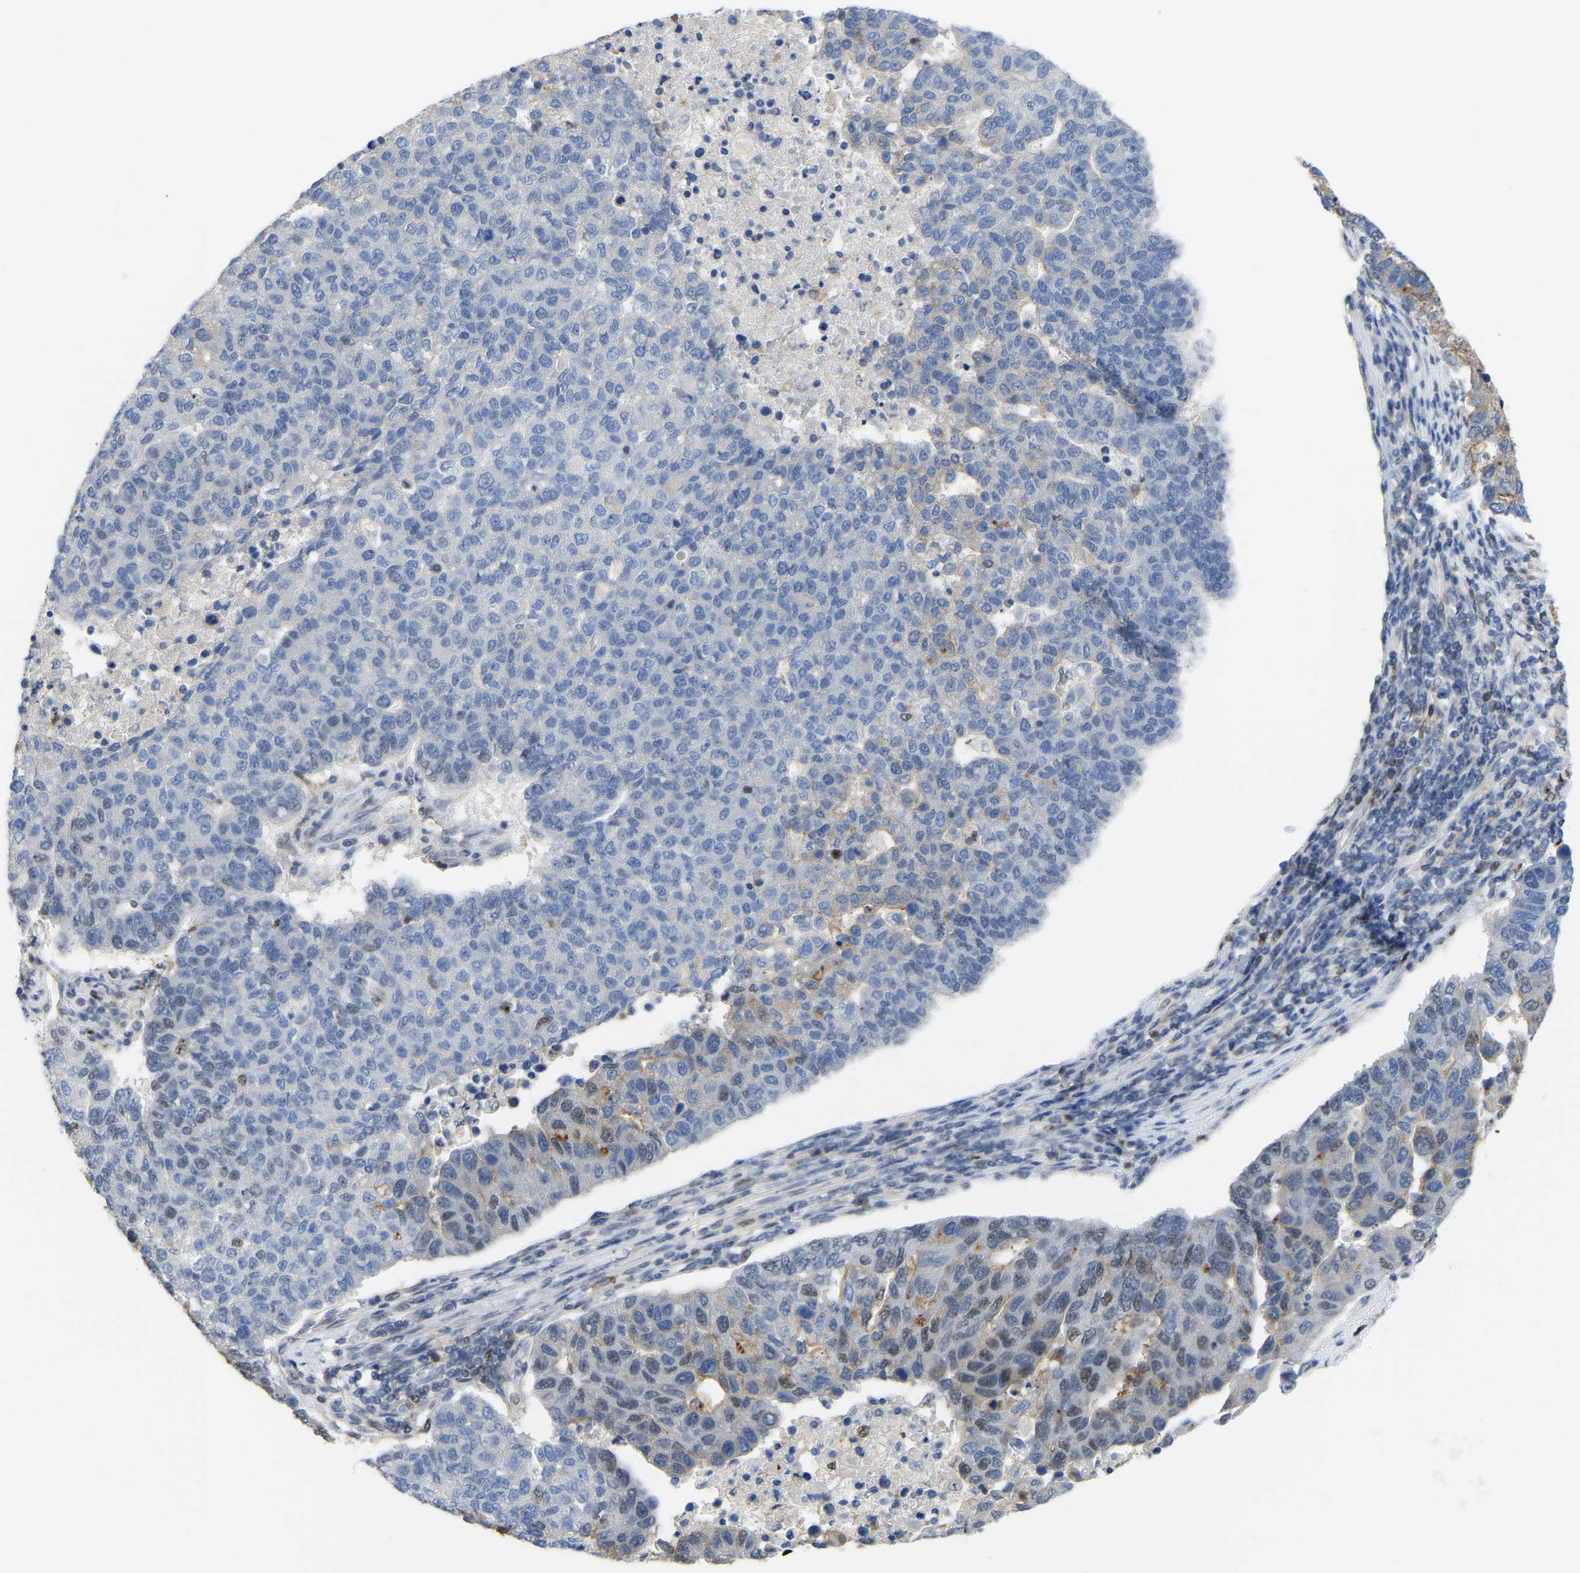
{"staining": {"intensity": "negative", "quantity": "none", "location": "none"}, "tissue": "pancreatic cancer", "cell_type": "Tumor cells", "image_type": "cancer", "snomed": [{"axis": "morphology", "description": "Adenocarcinoma, NOS"}, {"axis": "topography", "description": "Pancreas"}], "caption": "Pancreatic cancer (adenocarcinoma) was stained to show a protein in brown. There is no significant positivity in tumor cells. (Immunohistochemistry, brightfield microscopy, high magnification).", "gene": "KLRG2", "patient": {"sex": "female", "age": 61}}